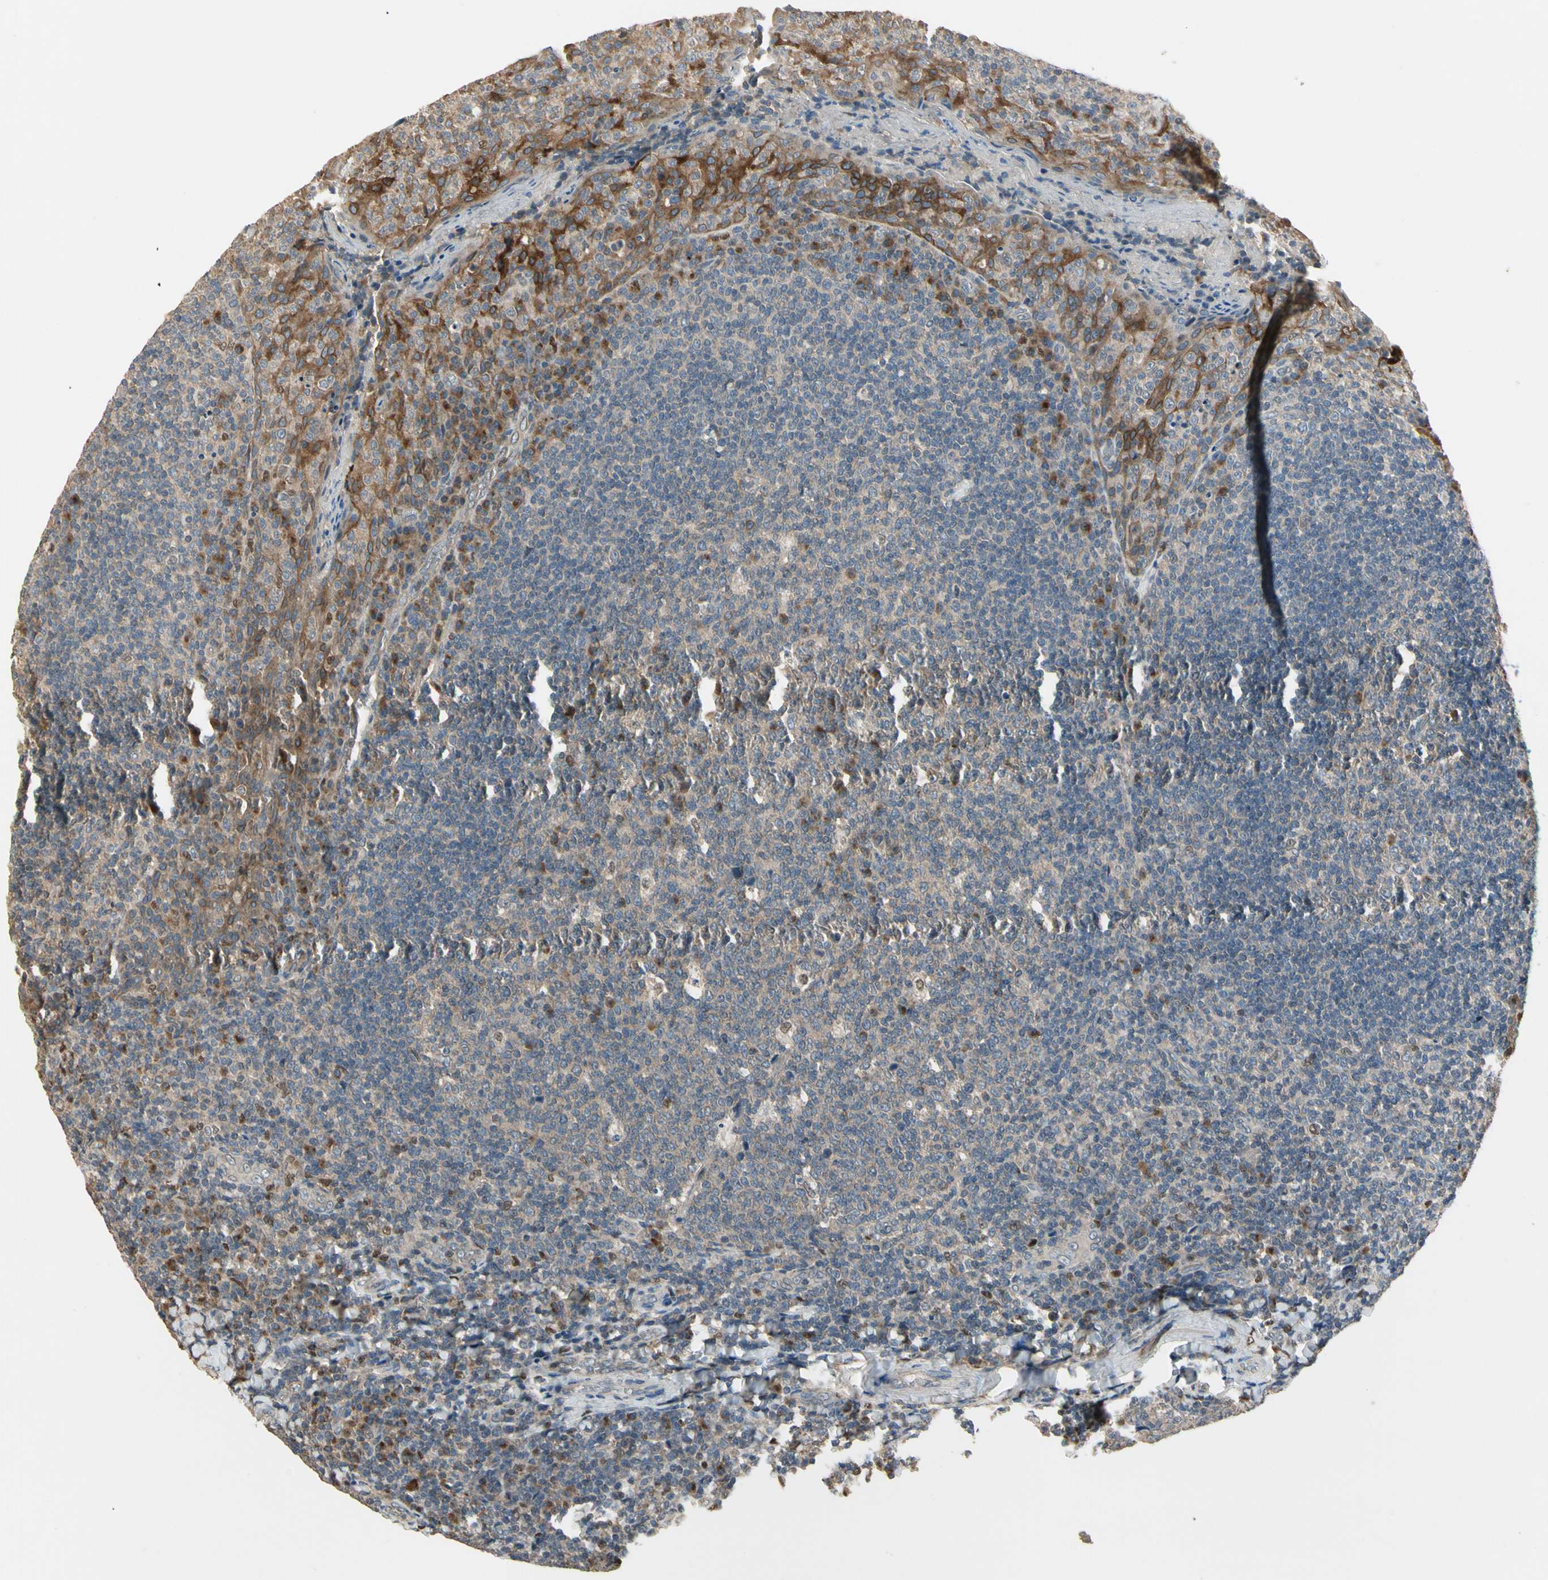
{"staining": {"intensity": "moderate", "quantity": "<25%", "location": "nuclear"}, "tissue": "tonsil", "cell_type": "Germinal center cells", "image_type": "normal", "snomed": [{"axis": "morphology", "description": "Normal tissue, NOS"}, {"axis": "topography", "description": "Tonsil"}], "caption": "Unremarkable tonsil was stained to show a protein in brown. There is low levels of moderate nuclear expression in approximately <25% of germinal center cells. The staining was performed using DAB (3,3'-diaminobenzidine) to visualize the protein expression in brown, while the nuclei were stained in blue with hematoxylin (Magnification: 20x).", "gene": "CGREF1", "patient": {"sex": "male", "age": 17}}